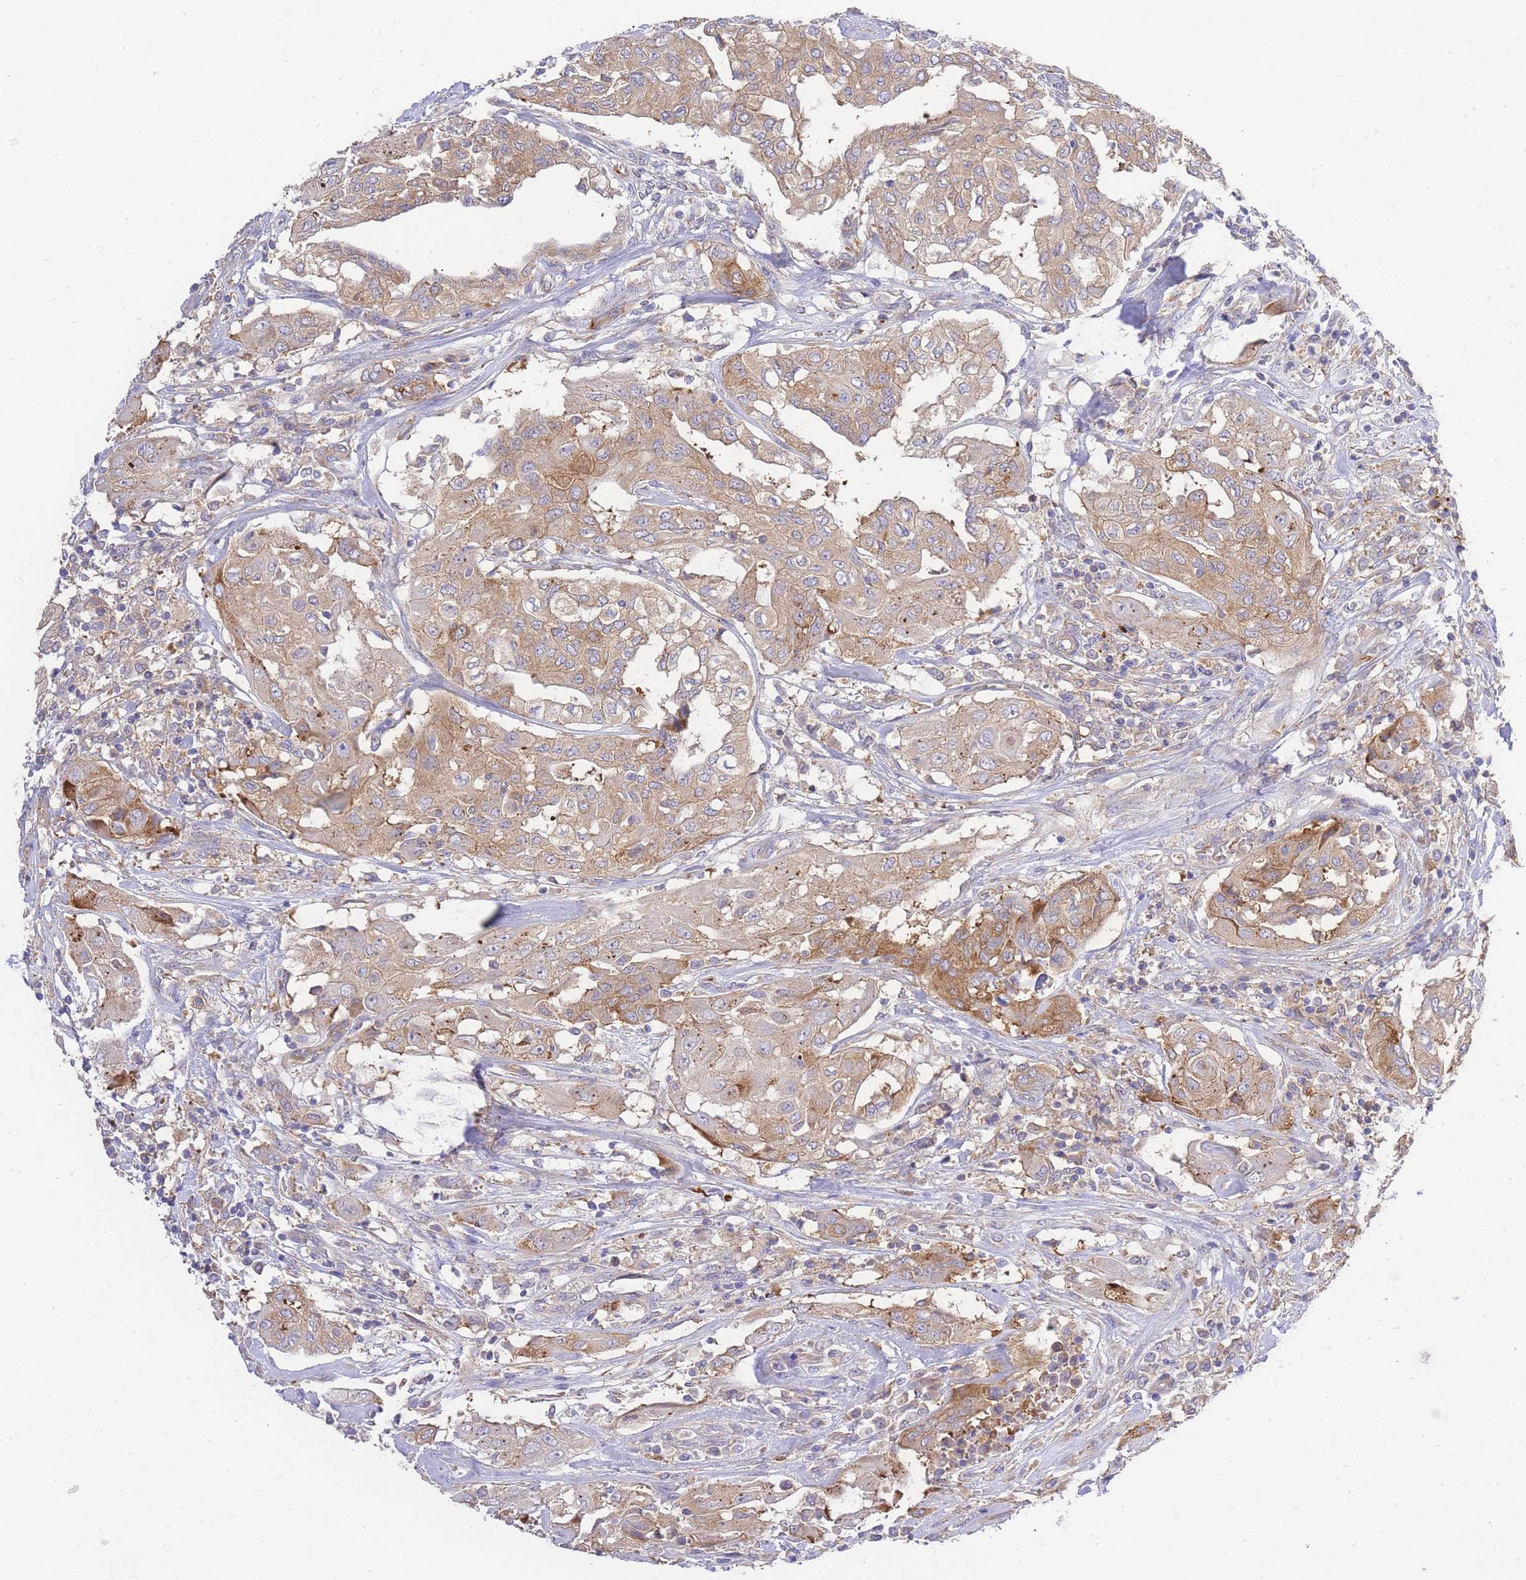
{"staining": {"intensity": "moderate", "quantity": "25%-75%", "location": "cytoplasmic/membranous"}, "tissue": "thyroid cancer", "cell_type": "Tumor cells", "image_type": "cancer", "snomed": [{"axis": "morphology", "description": "Papillary adenocarcinoma, NOS"}, {"axis": "topography", "description": "Thyroid gland"}], "caption": "Protein staining of thyroid cancer (papillary adenocarcinoma) tissue demonstrates moderate cytoplasmic/membranous positivity in approximately 25%-75% of tumor cells.", "gene": "INSYN2B", "patient": {"sex": "female", "age": 59}}